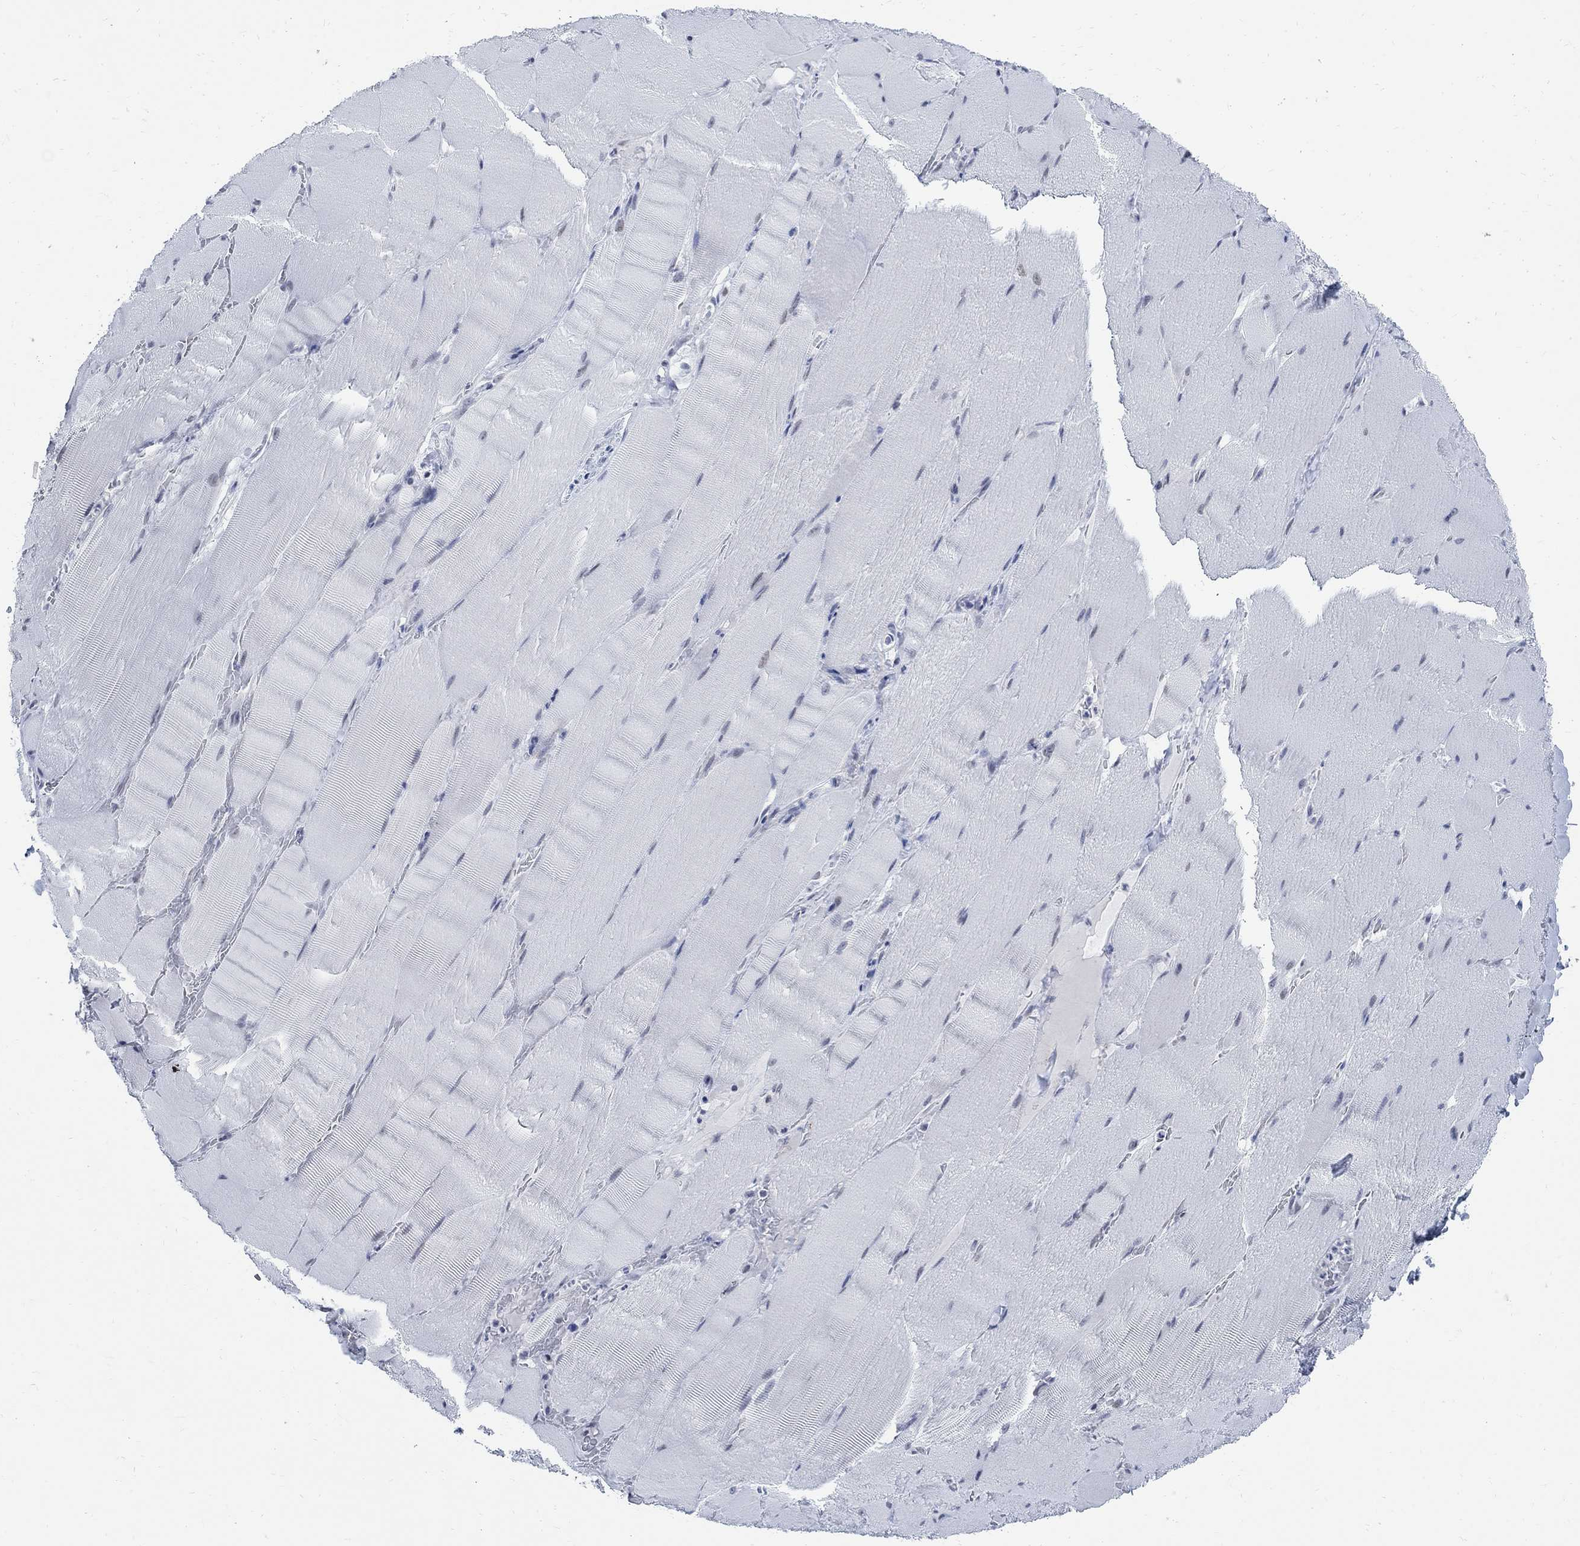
{"staining": {"intensity": "negative", "quantity": "none", "location": "none"}, "tissue": "skeletal muscle", "cell_type": "Myocytes", "image_type": "normal", "snomed": [{"axis": "morphology", "description": "Normal tissue, NOS"}, {"axis": "topography", "description": "Skeletal muscle"}], "caption": "An IHC image of benign skeletal muscle is shown. There is no staining in myocytes of skeletal muscle.", "gene": "DLK1", "patient": {"sex": "male", "age": 56}}